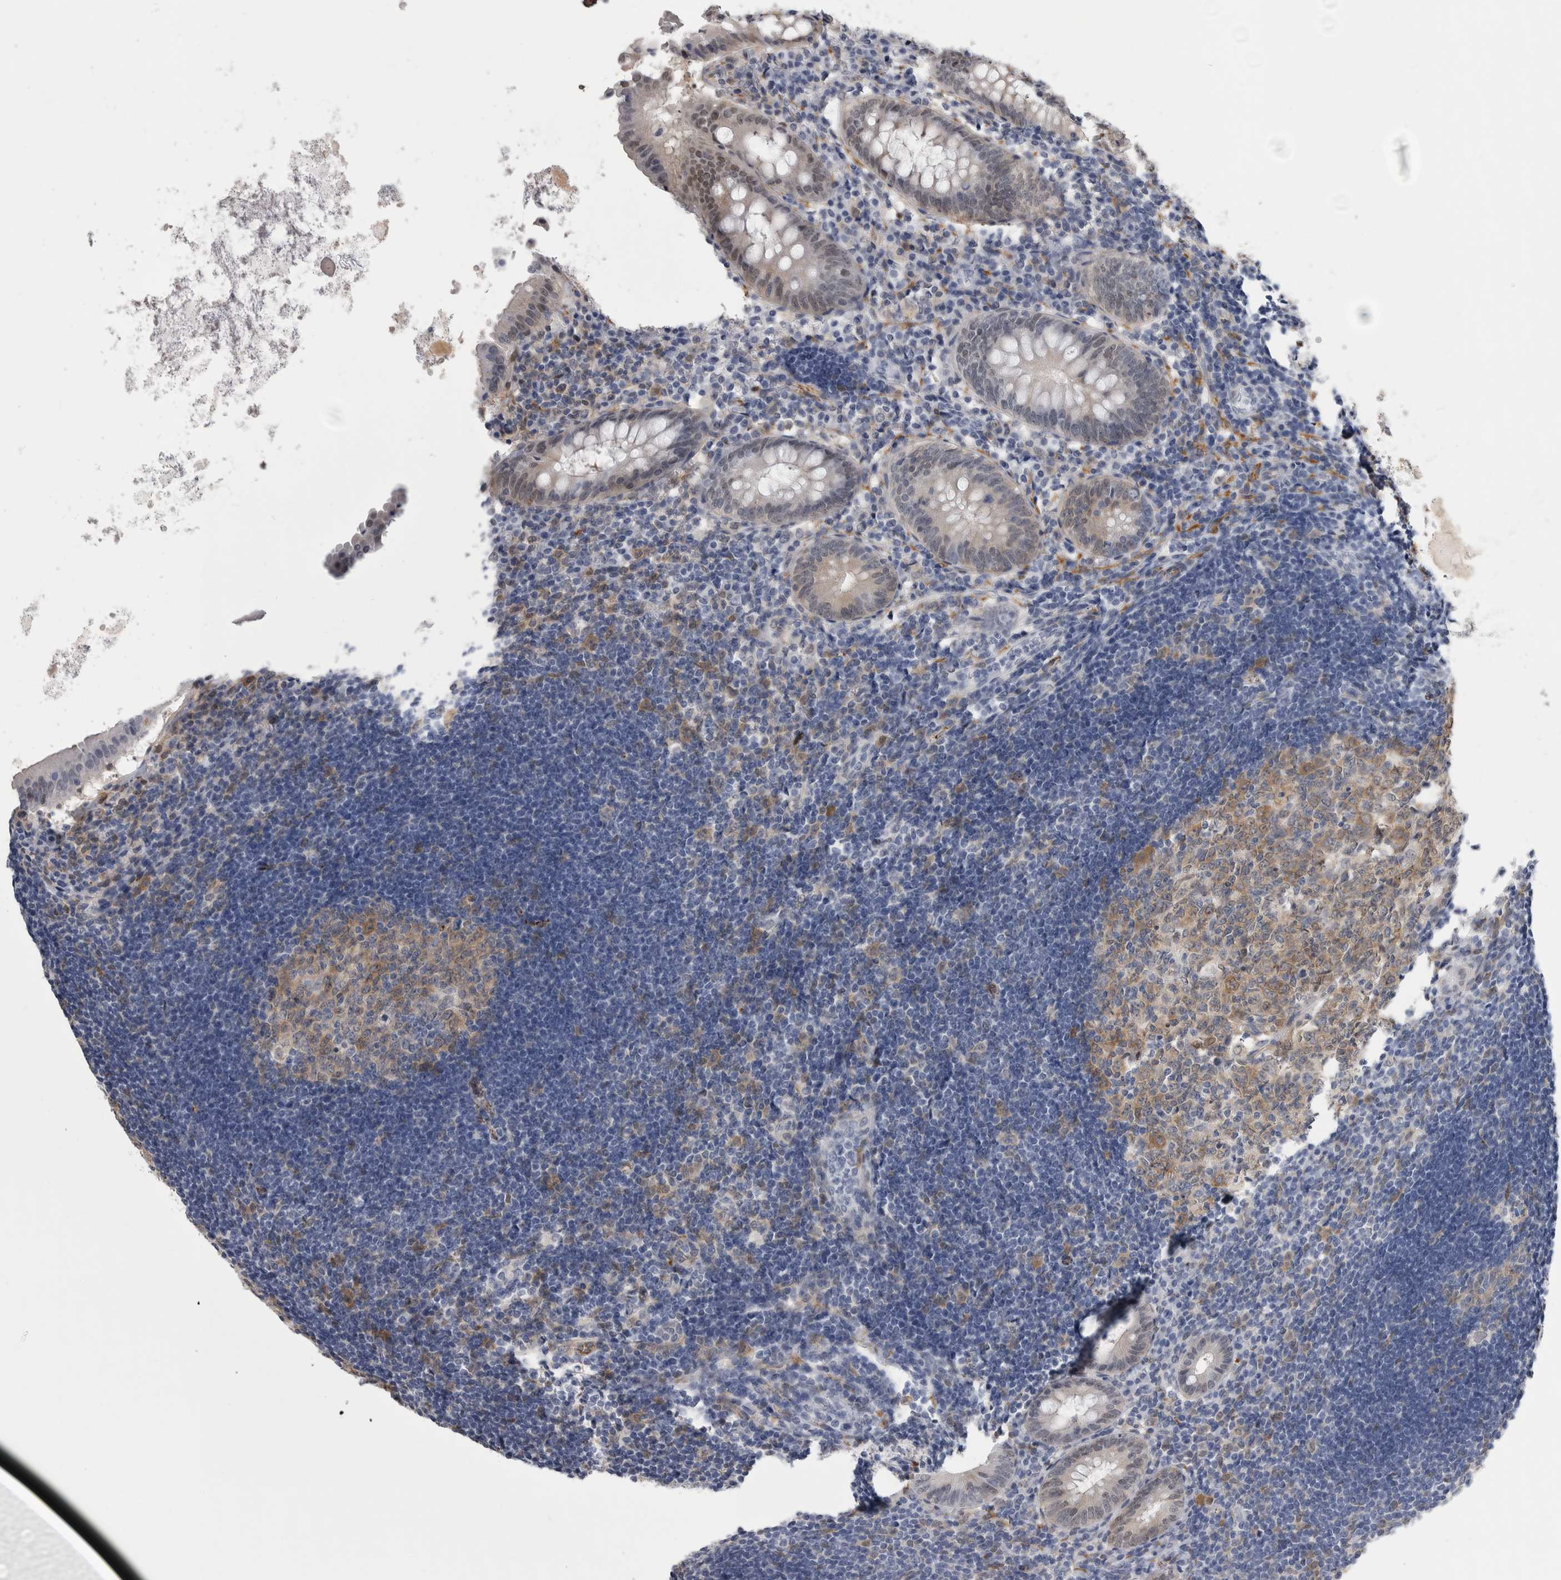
{"staining": {"intensity": "moderate", "quantity": "<25%", "location": "cytoplasmic/membranous,nuclear"}, "tissue": "appendix", "cell_type": "Glandular cells", "image_type": "normal", "snomed": [{"axis": "morphology", "description": "Normal tissue, NOS"}, {"axis": "topography", "description": "Appendix"}], "caption": "Immunohistochemical staining of unremarkable appendix demonstrates moderate cytoplasmic/membranous,nuclear protein expression in about <25% of glandular cells.", "gene": "ACOT7", "patient": {"sex": "female", "age": 54}}